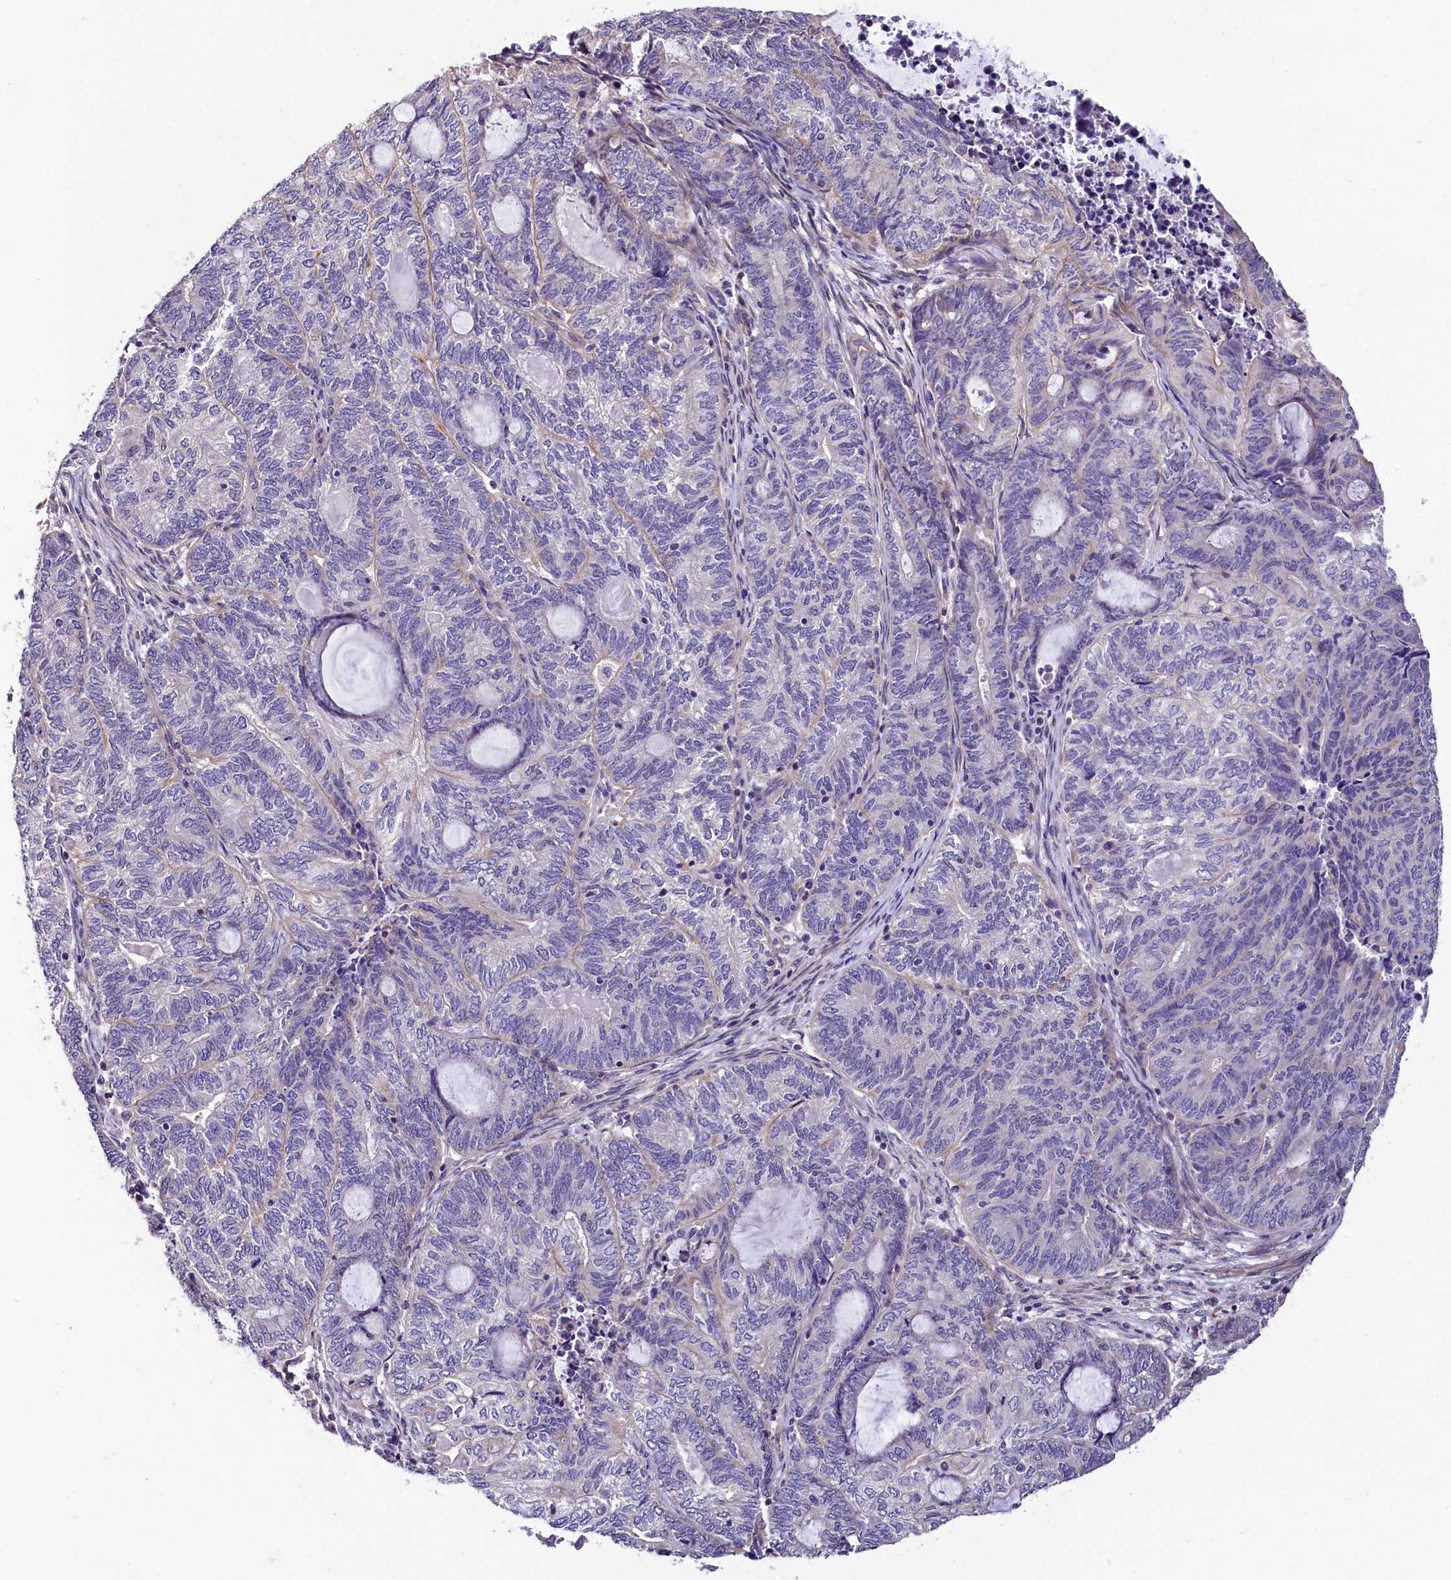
{"staining": {"intensity": "negative", "quantity": "none", "location": "none"}, "tissue": "endometrial cancer", "cell_type": "Tumor cells", "image_type": "cancer", "snomed": [{"axis": "morphology", "description": "Adenocarcinoma, NOS"}, {"axis": "topography", "description": "Uterus"}, {"axis": "topography", "description": "Endometrium"}], "caption": "IHC histopathology image of neoplastic tissue: adenocarcinoma (endometrial) stained with DAB exhibits no significant protein expression in tumor cells. (DAB immunohistochemistry visualized using brightfield microscopy, high magnification).", "gene": "ACAA2", "patient": {"sex": "female", "age": 70}}